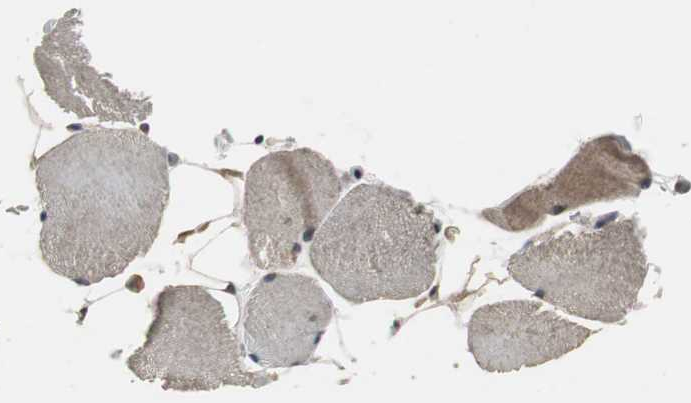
{"staining": {"intensity": "moderate", "quantity": "25%-75%", "location": "cytoplasmic/membranous"}, "tissue": "skeletal muscle", "cell_type": "Myocytes", "image_type": "normal", "snomed": [{"axis": "morphology", "description": "Normal tissue, NOS"}, {"axis": "topography", "description": "Skeletal muscle"}, {"axis": "topography", "description": "Parathyroid gland"}], "caption": "IHC staining of unremarkable skeletal muscle, which displays medium levels of moderate cytoplasmic/membranous positivity in approximately 25%-75% of myocytes indicating moderate cytoplasmic/membranous protein positivity. The staining was performed using DAB (3,3'-diaminobenzidine) (brown) for protein detection and nuclei were counterstained in hematoxylin (blue).", "gene": "PFDN1", "patient": {"sex": "female", "age": 37}}